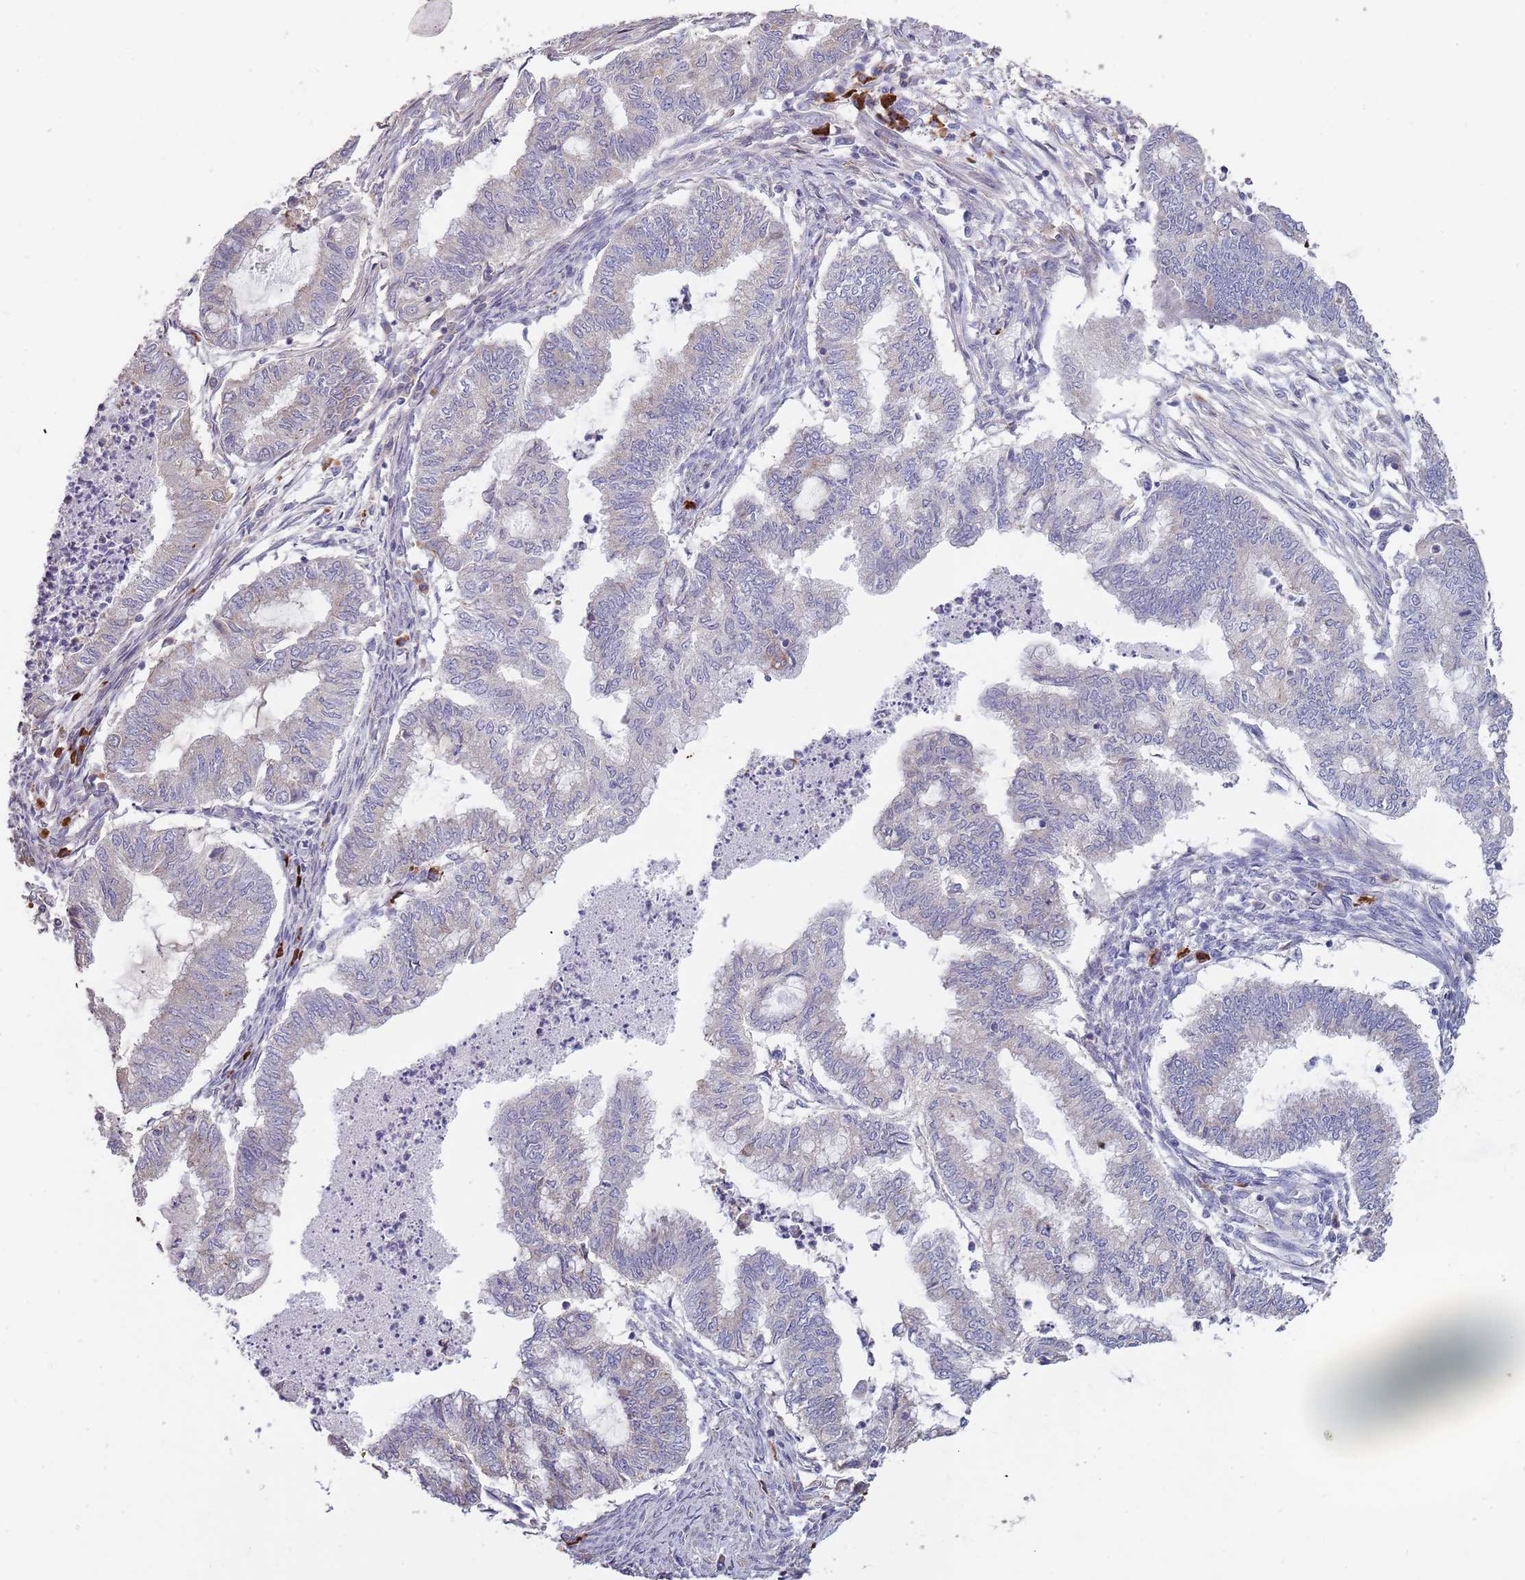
{"staining": {"intensity": "negative", "quantity": "none", "location": "none"}, "tissue": "endometrial cancer", "cell_type": "Tumor cells", "image_type": "cancer", "snomed": [{"axis": "morphology", "description": "Adenocarcinoma, NOS"}, {"axis": "topography", "description": "Endometrium"}], "caption": "Protein analysis of adenocarcinoma (endometrial) demonstrates no significant positivity in tumor cells.", "gene": "SUSD1", "patient": {"sex": "female", "age": 79}}